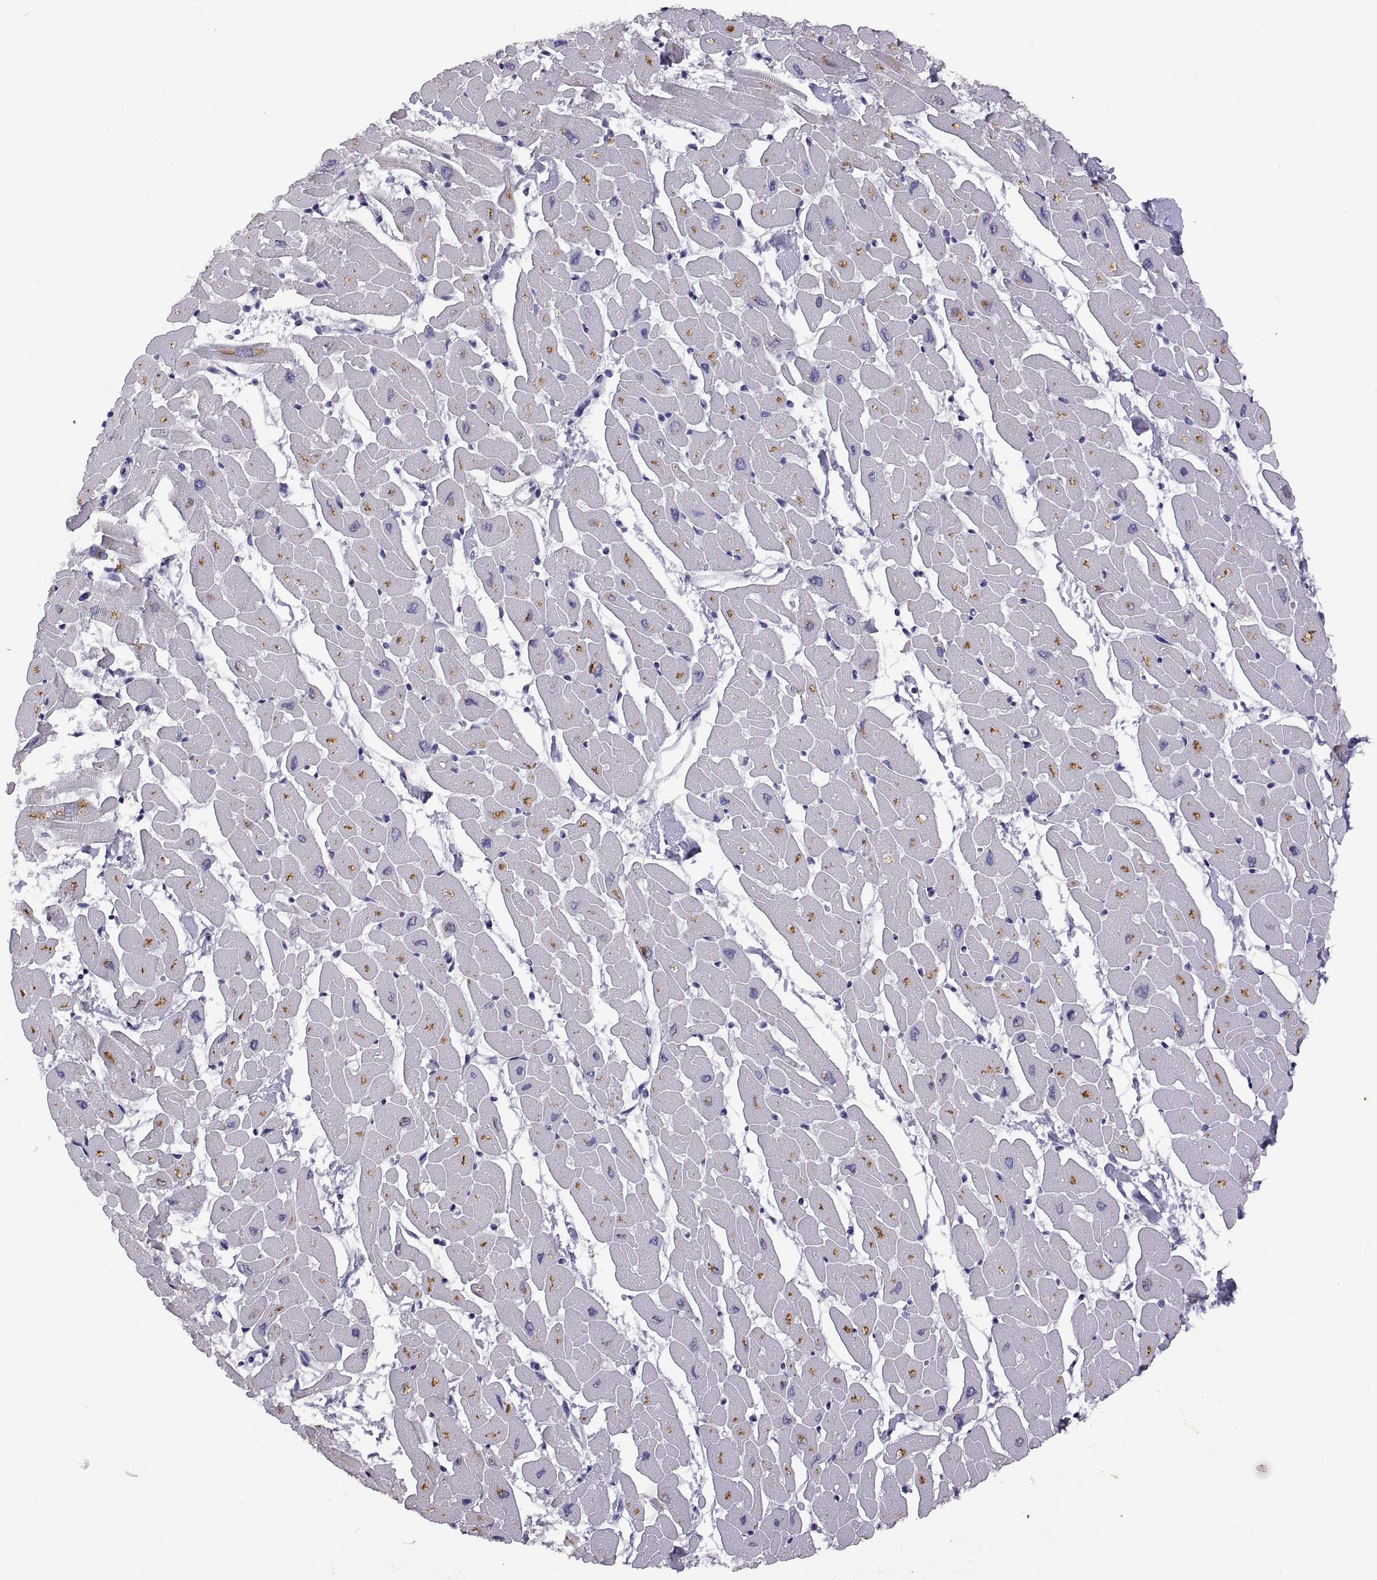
{"staining": {"intensity": "negative", "quantity": "none", "location": "none"}, "tissue": "heart muscle", "cell_type": "Cardiomyocytes", "image_type": "normal", "snomed": [{"axis": "morphology", "description": "Normal tissue, NOS"}, {"axis": "topography", "description": "Heart"}], "caption": "Immunohistochemistry of benign heart muscle exhibits no staining in cardiomyocytes. The staining is performed using DAB (3,3'-diaminobenzidine) brown chromogen with nuclei counter-stained in using hematoxylin.", "gene": "RDM1", "patient": {"sex": "male", "age": 57}}